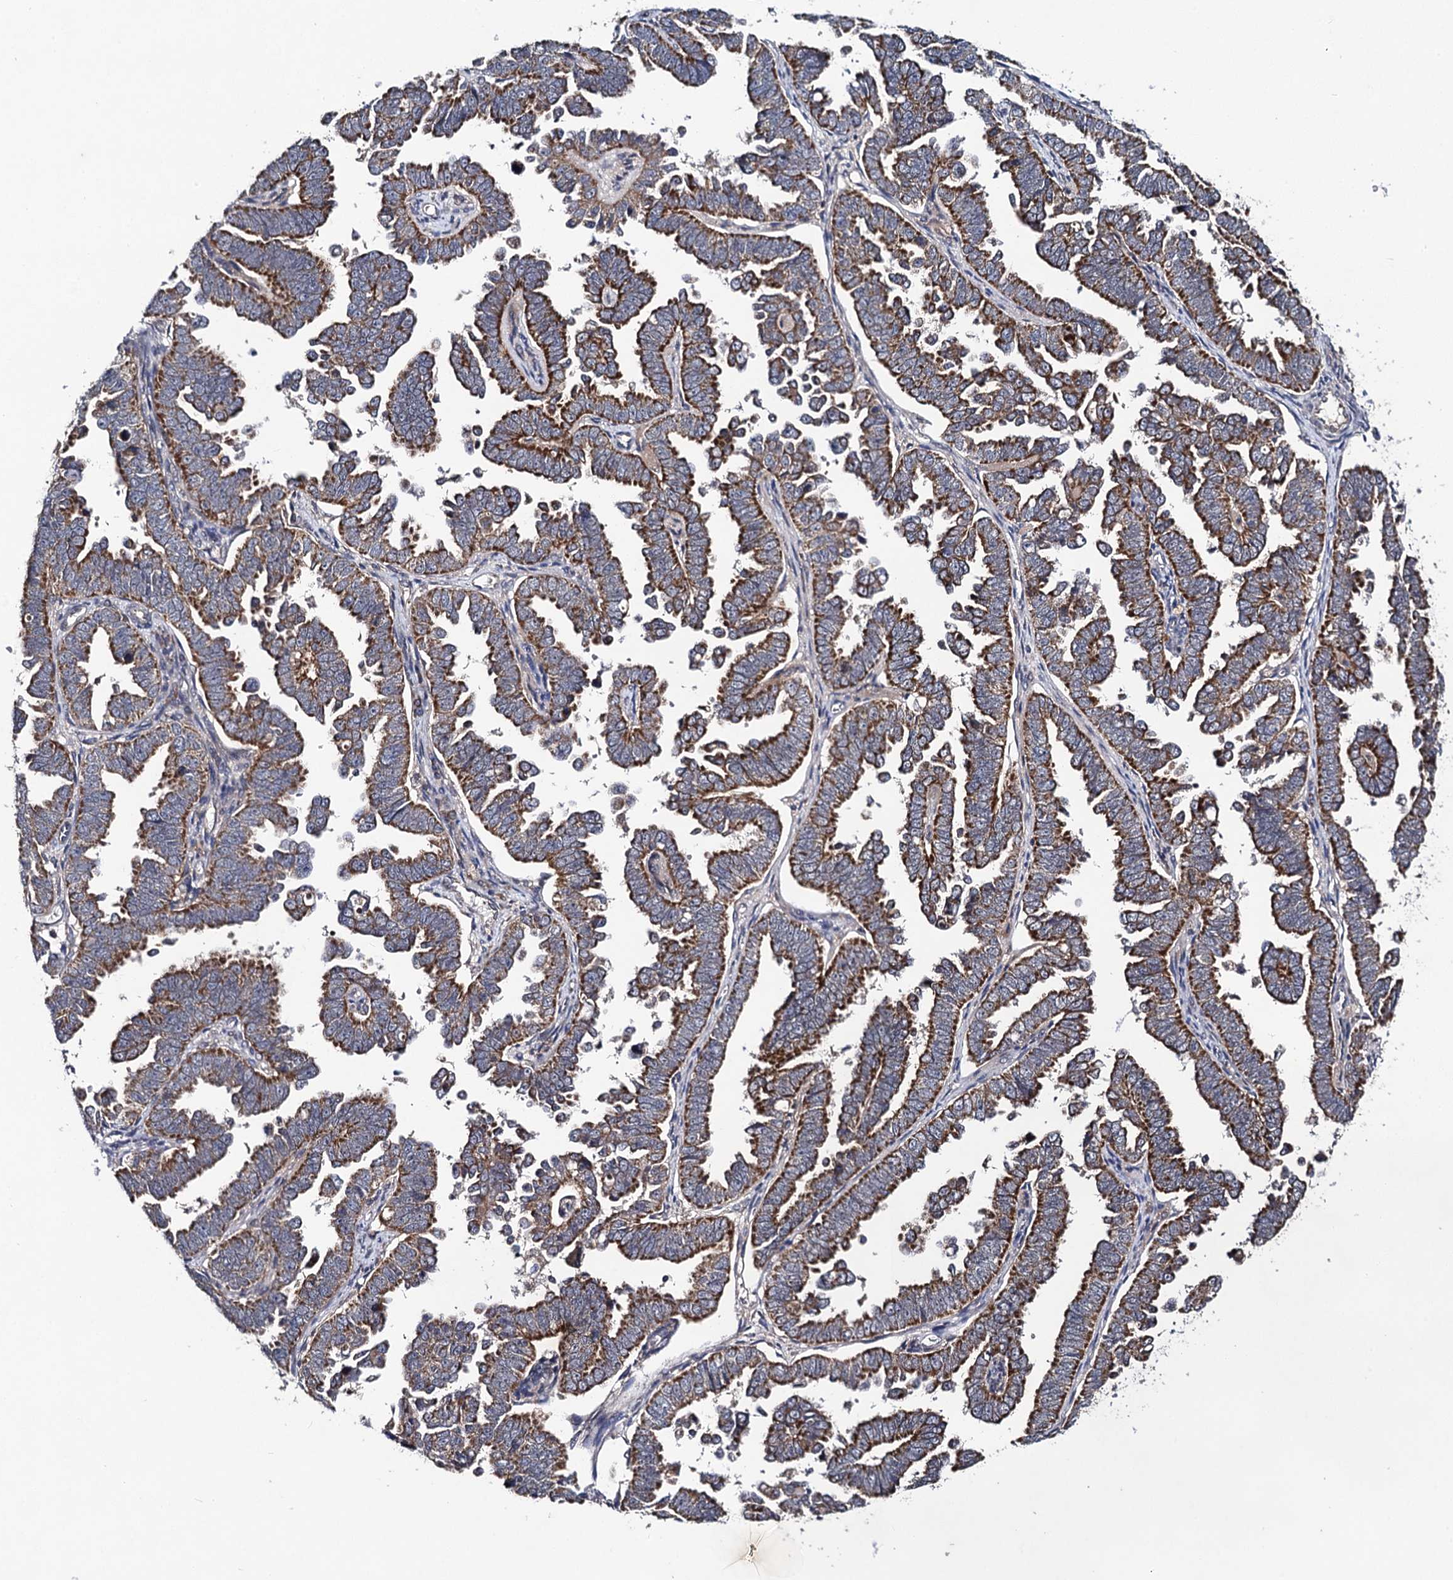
{"staining": {"intensity": "strong", "quantity": ">75%", "location": "cytoplasmic/membranous"}, "tissue": "endometrial cancer", "cell_type": "Tumor cells", "image_type": "cancer", "snomed": [{"axis": "morphology", "description": "Adenocarcinoma, NOS"}, {"axis": "topography", "description": "Endometrium"}], "caption": "Adenocarcinoma (endometrial) stained for a protein (brown) demonstrates strong cytoplasmic/membranous positive expression in about >75% of tumor cells.", "gene": "VPS37D", "patient": {"sex": "female", "age": 75}}